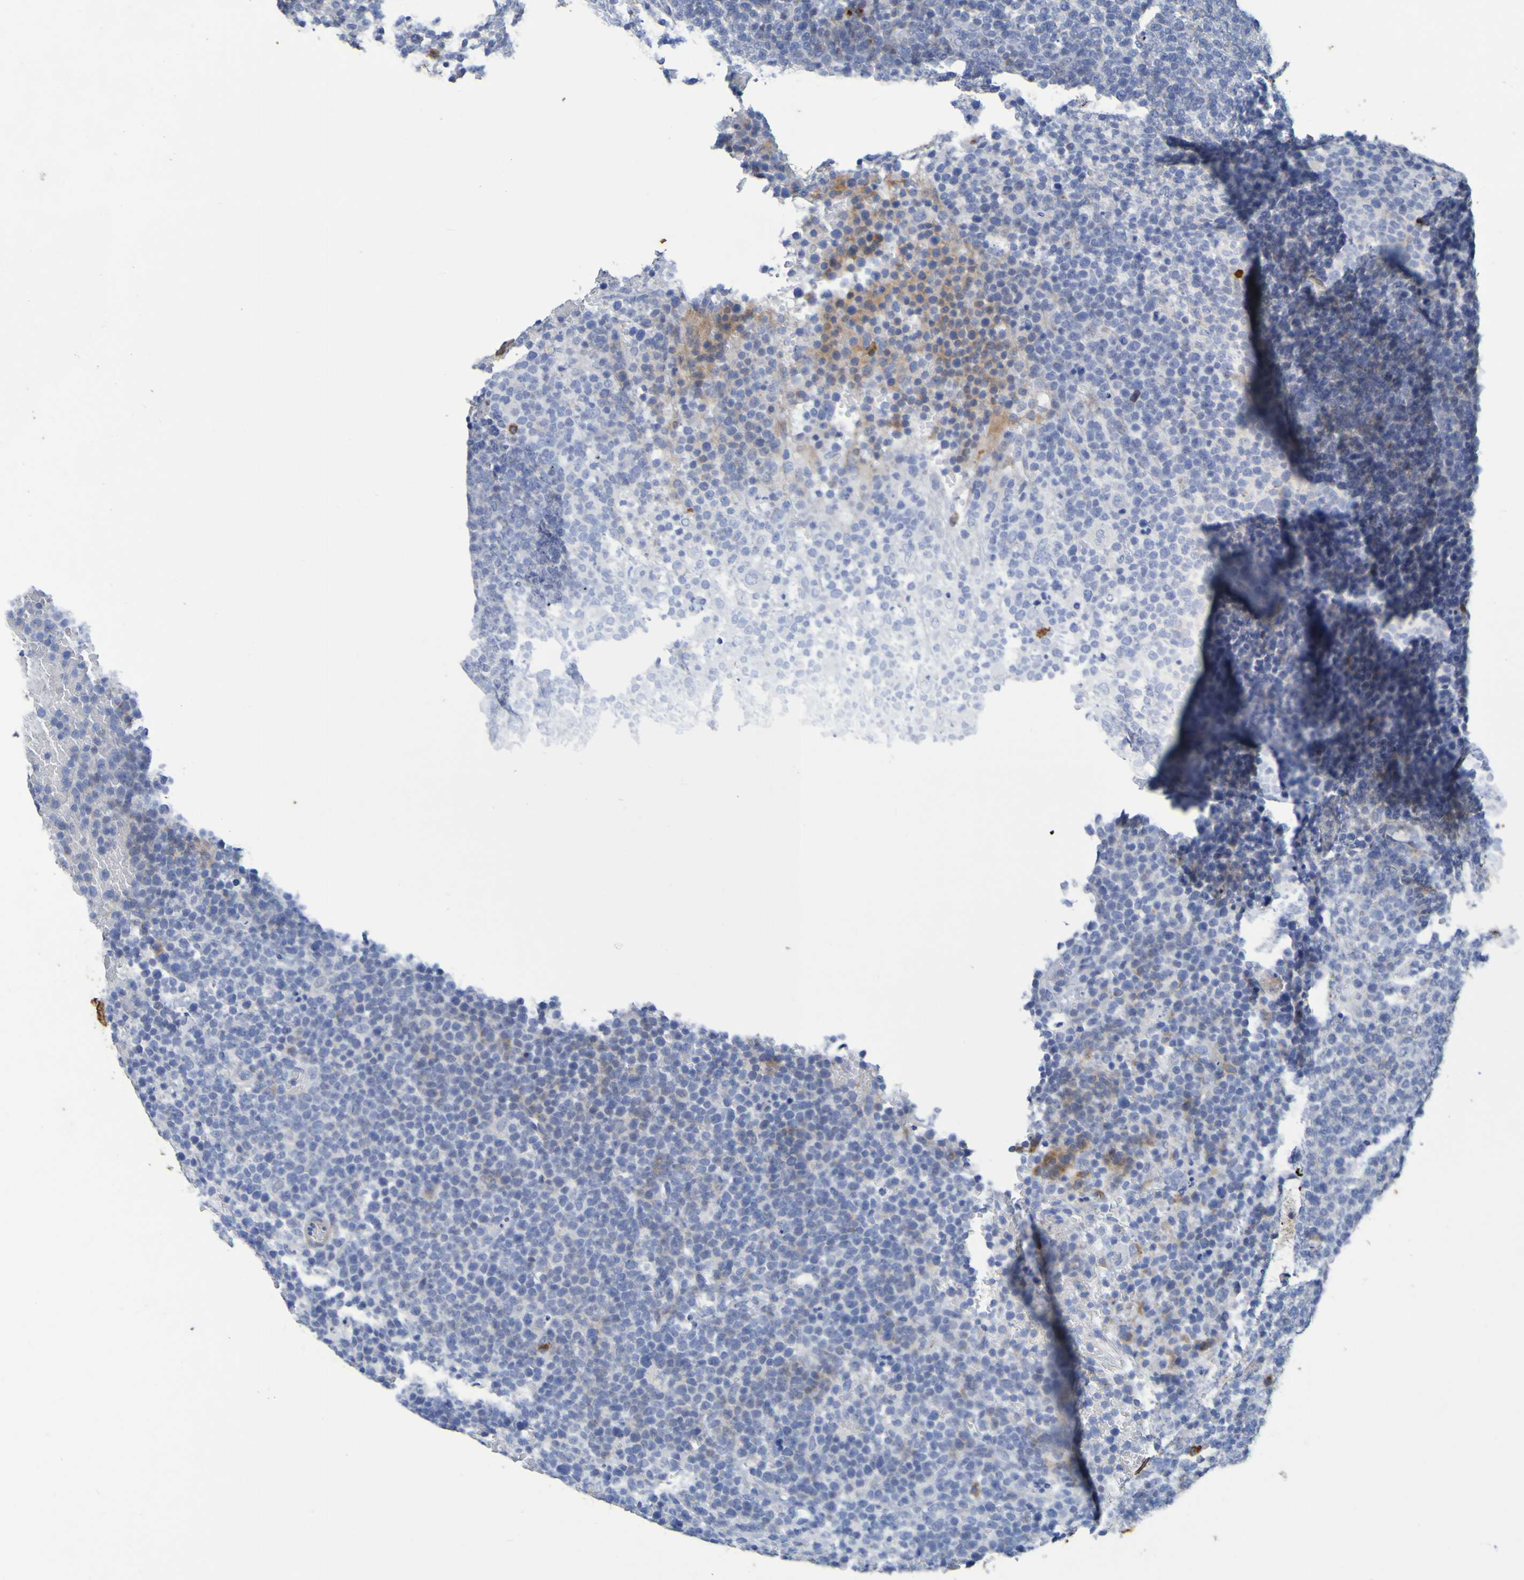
{"staining": {"intensity": "negative", "quantity": "none", "location": "none"}, "tissue": "lymphoma", "cell_type": "Tumor cells", "image_type": "cancer", "snomed": [{"axis": "morphology", "description": "Malignant lymphoma, non-Hodgkin's type, High grade"}, {"axis": "topography", "description": "Lymph node"}], "caption": "This is an immunohistochemistry micrograph of human lymphoma. There is no staining in tumor cells.", "gene": "C11orf24", "patient": {"sex": "male", "age": 61}}